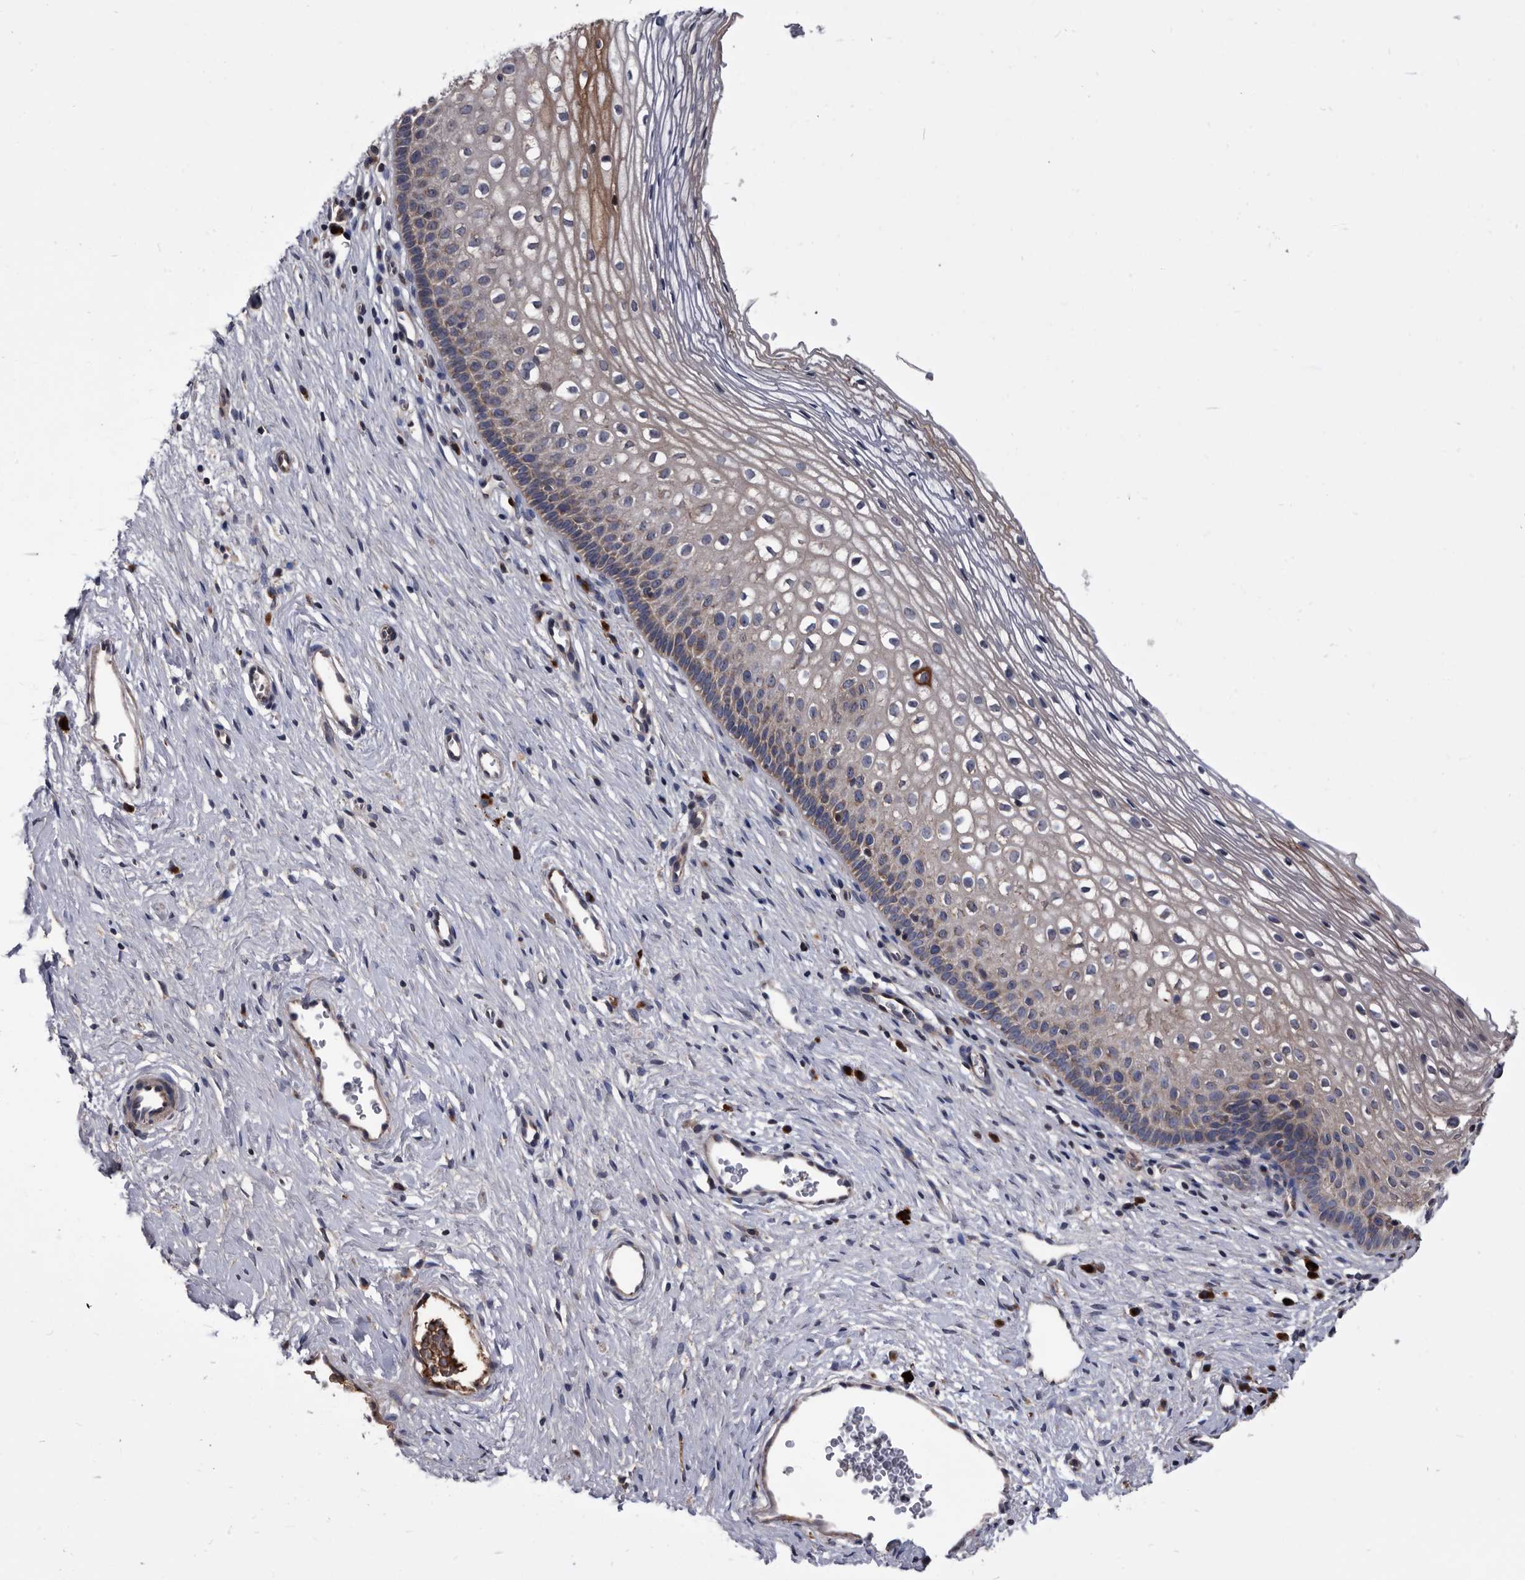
{"staining": {"intensity": "weak", "quantity": ">75%", "location": "cytoplasmic/membranous"}, "tissue": "cervix", "cell_type": "Glandular cells", "image_type": "normal", "snomed": [{"axis": "morphology", "description": "Normal tissue, NOS"}, {"axis": "topography", "description": "Cervix"}], "caption": "Immunohistochemistry (IHC) micrograph of normal cervix: cervix stained using immunohistochemistry shows low levels of weak protein expression localized specifically in the cytoplasmic/membranous of glandular cells, appearing as a cytoplasmic/membranous brown color.", "gene": "DTNBP1", "patient": {"sex": "female", "age": 27}}